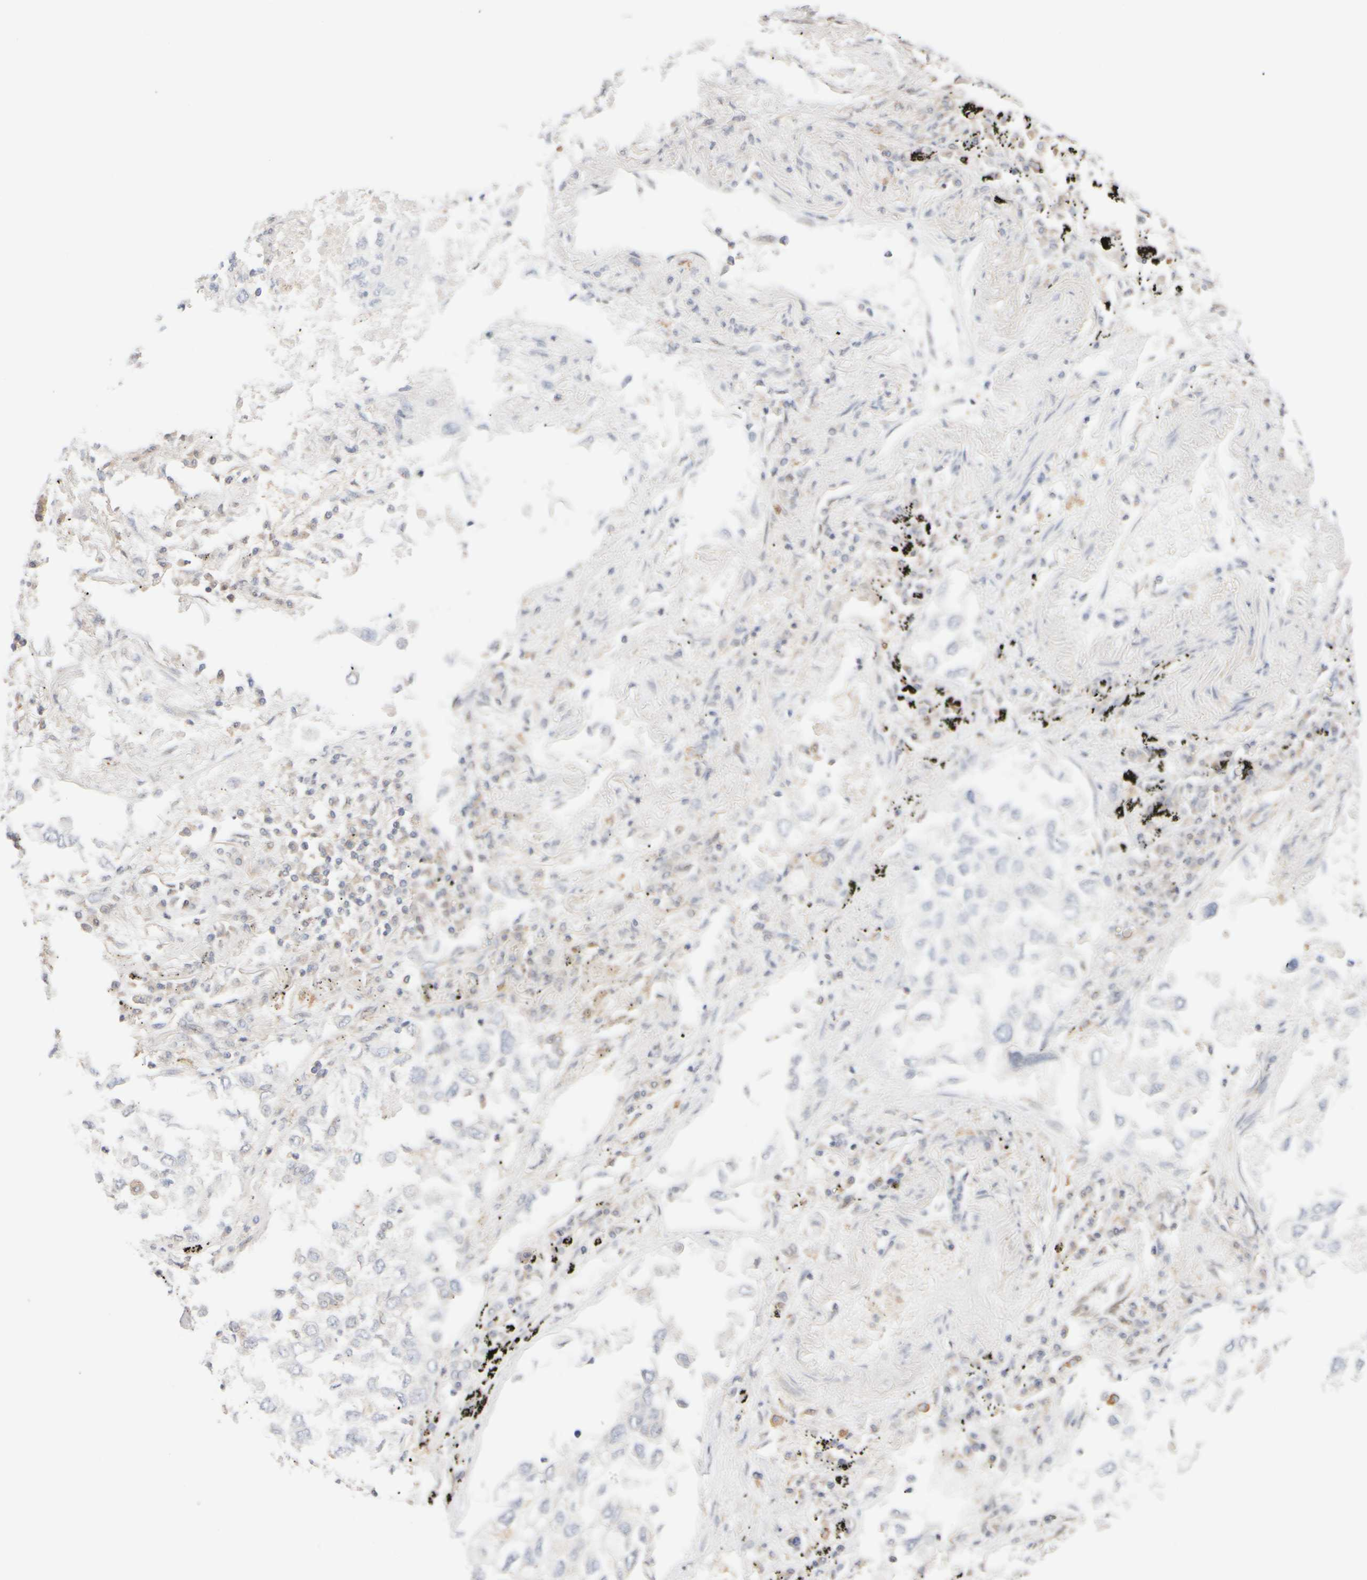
{"staining": {"intensity": "negative", "quantity": "none", "location": "none"}, "tissue": "lung cancer", "cell_type": "Tumor cells", "image_type": "cancer", "snomed": [{"axis": "morphology", "description": "Inflammation, NOS"}, {"axis": "morphology", "description": "Adenocarcinoma, NOS"}, {"axis": "topography", "description": "Lung"}], "caption": "Tumor cells show no significant protein positivity in lung cancer. The staining is performed using DAB (3,3'-diaminobenzidine) brown chromogen with nuclei counter-stained in using hematoxylin.", "gene": "RABEP1", "patient": {"sex": "male", "age": 63}}